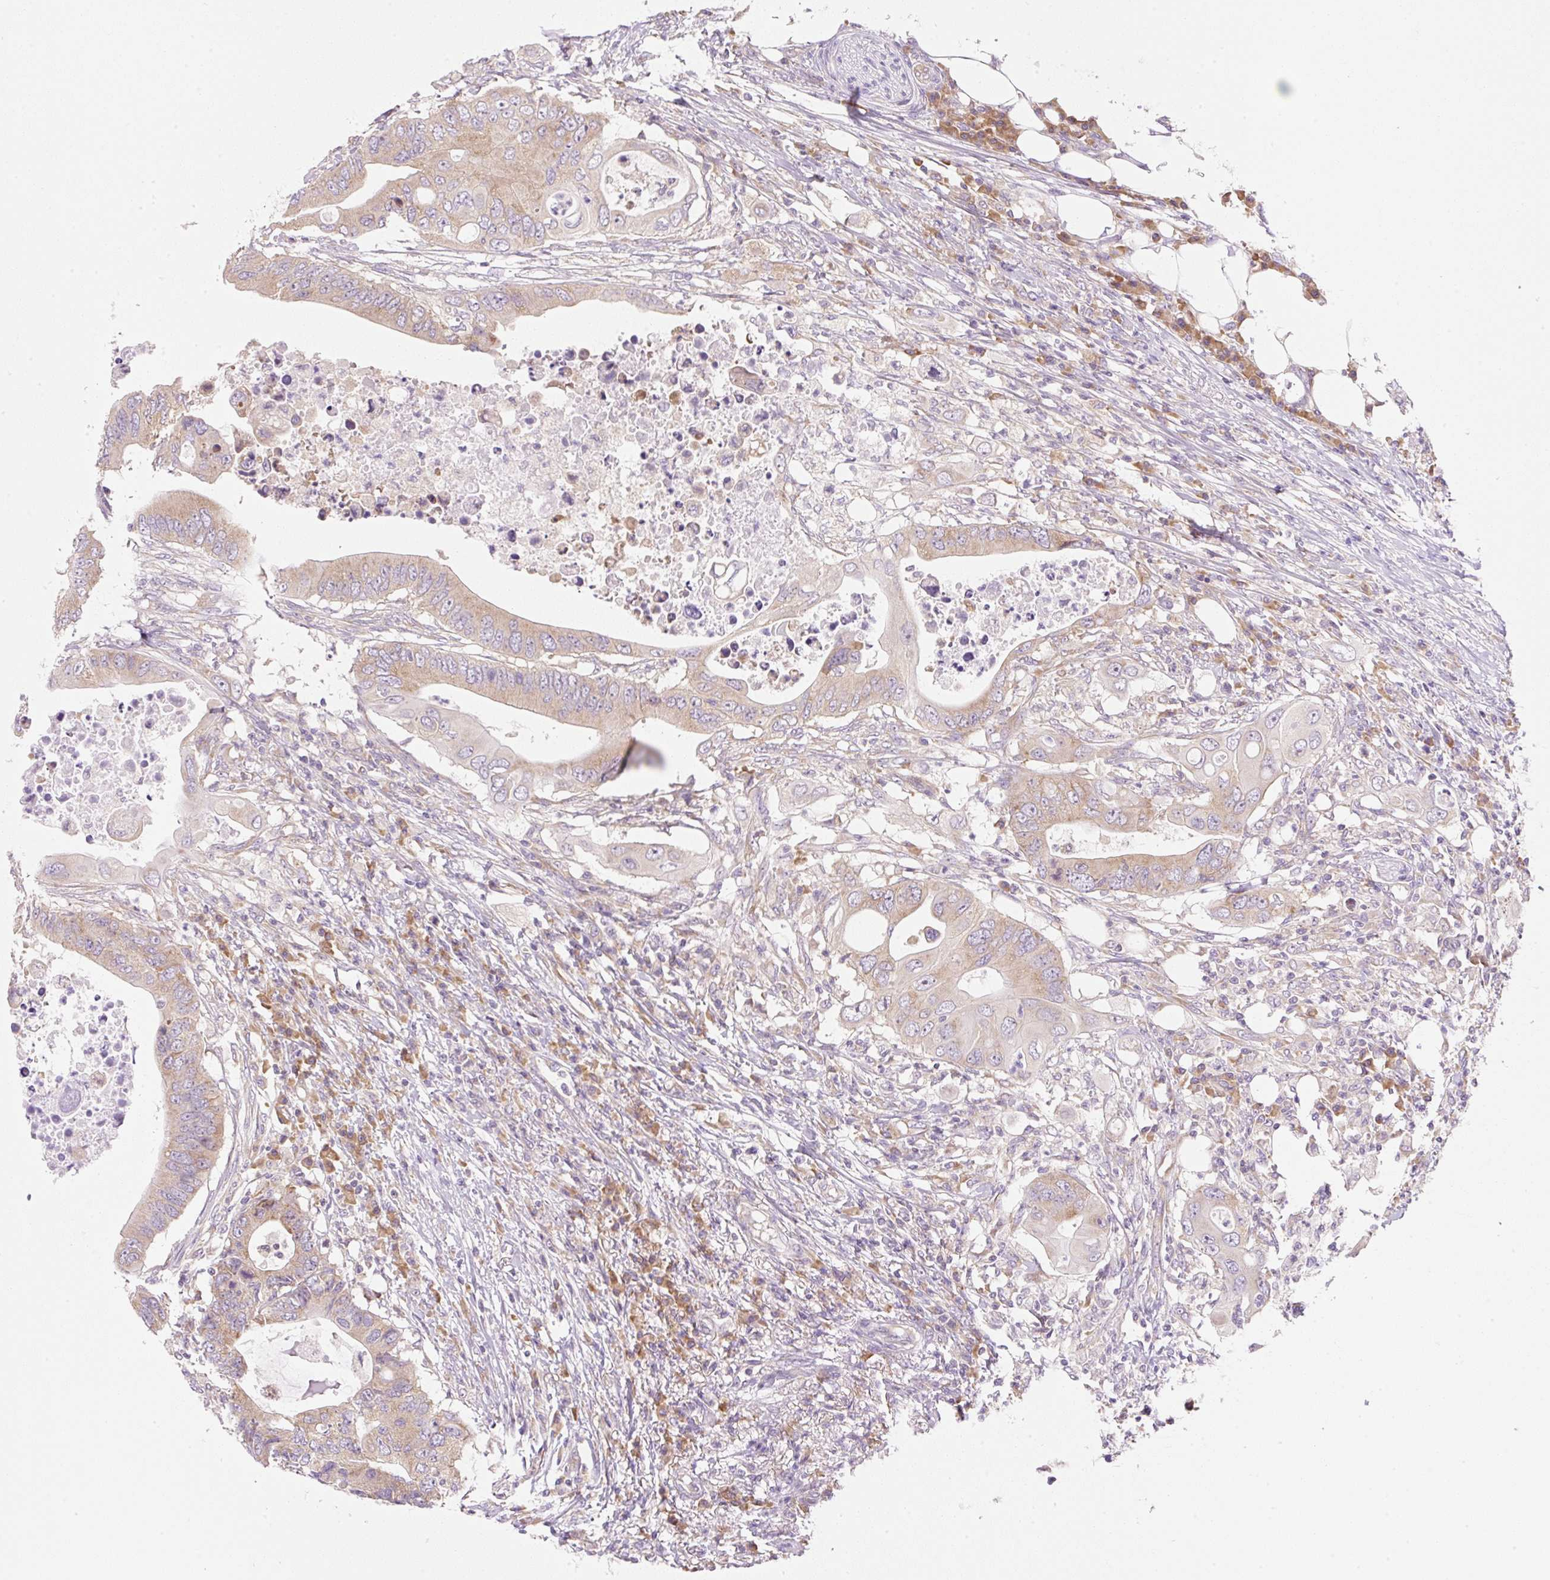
{"staining": {"intensity": "weak", "quantity": ">75%", "location": "cytoplasmic/membranous"}, "tissue": "colorectal cancer", "cell_type": "Tumor cells", "image_type": "cancer", "snomed": [{"axis": "morphology", "description": "Adenocarcinoma, NOS"}, {"axis": "topography", "description": "Colon"}], "caption": "Immunohistochemical staining of adenocarcinoma (colorectal) reveals weak cytoplasmic/membranous protein staining in approximately >75% of tumor cells. (IHC, brightfield microscopy, high magnification).", "gene": "RPL18A", "patient": {"sex": "male", "age": 71}}